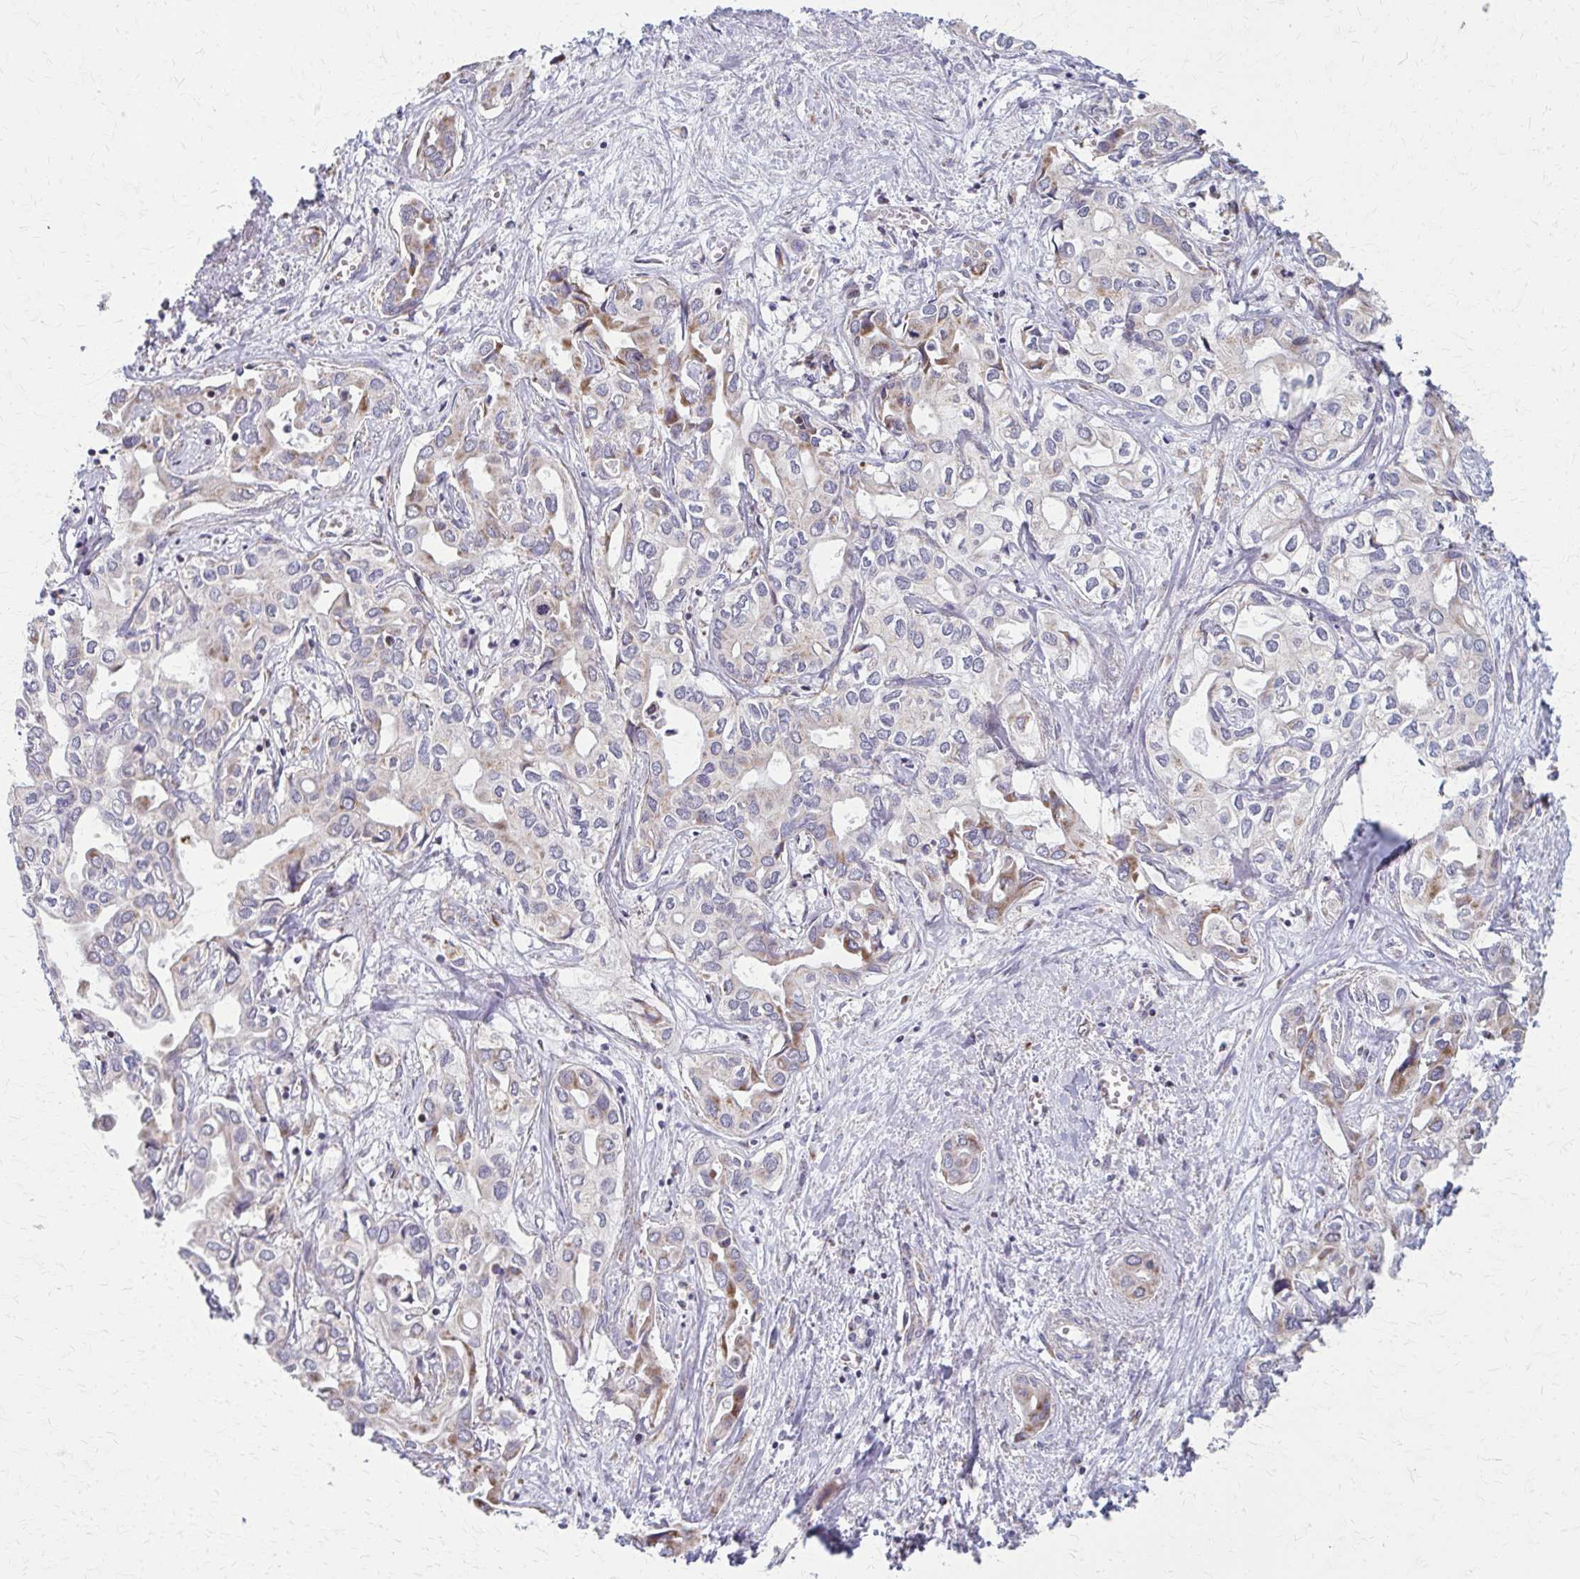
{"staining": {"intensity": "moderate", "quantity": "<25%", "location": "cytoplasmic/membranous"}, "tissue": "liver cancer", "cell_type": "Tumor cells", "image_type": "cancer", "snomed": [{"axis": "morphology", "description": "Cholangiocarcinoma"}, {"axis": "topography", "description": "Liver"}], "caption": "High-magnification brightfield microscopy of liver cholangiocarcinoma stained with DAB (3,3'-diaminobenzidine) (brown) and counterstained with hematoxylin (blue). tumor cells exhibit moderate cytoplasmic/membranous expression is appreciated in approximately<25% of cells.", "gene": "TVP23A", "patient": {"sex": "female", "age": 64}}